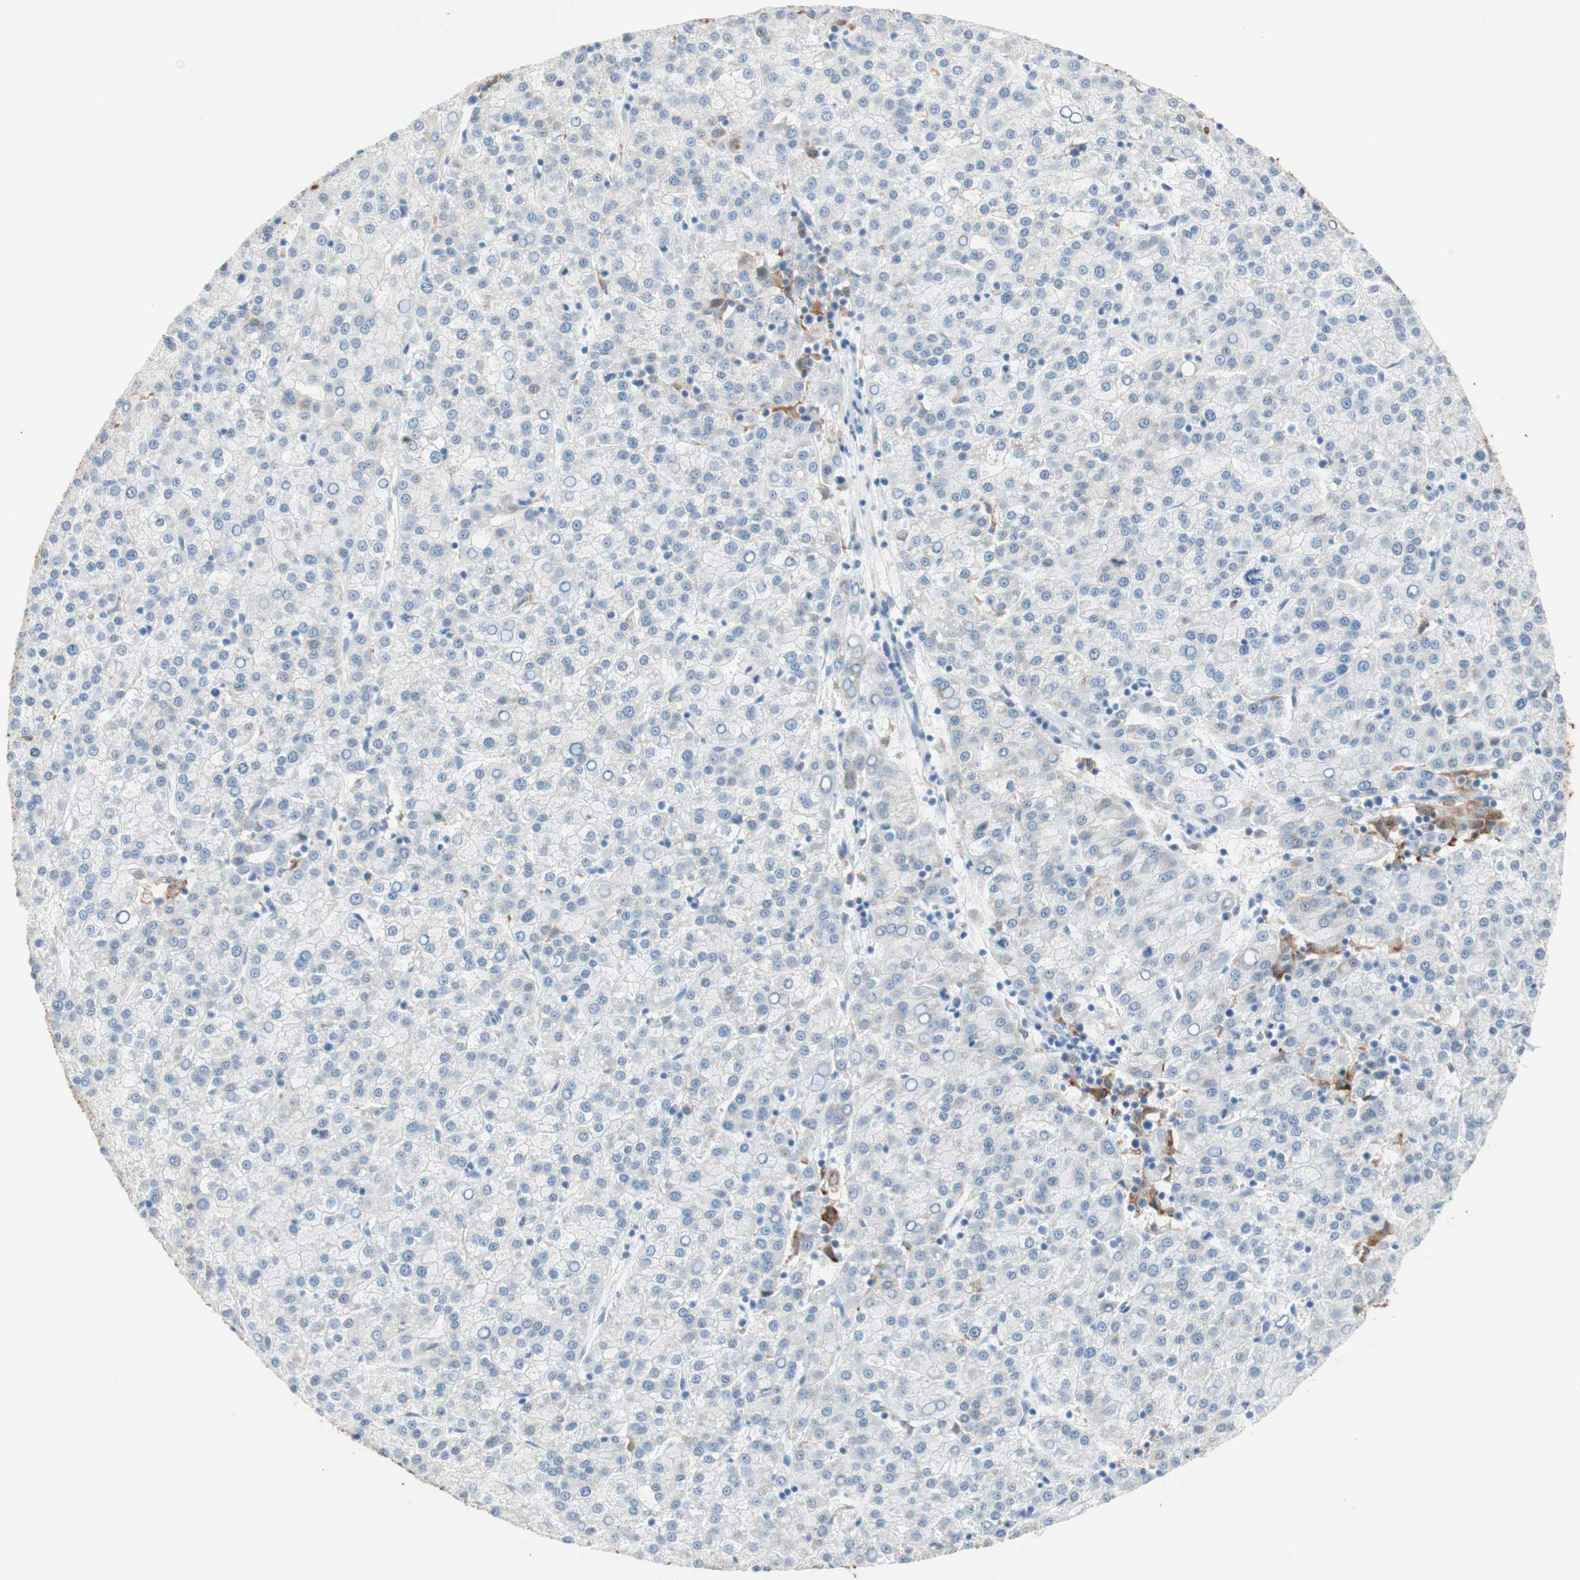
{"staining": {"intensity": "negative", "quantity": "none", "location": "none"}, "tissue": "liver cancer", "cell_type": "Tumor cells", "image_type": "cancer", "snomed": [{"axis": "morphology", "description": "Carcinoma, Hepatocellular, NOS"}, {"axis": "topography", "description": "Liver"}], "caption": "The histopathology image exhibits no significant positivity in tumor cells of liver hepatocellular carcinoma.", "gene": "GLUL", "patient": {"sex": "female", "age": 58}}